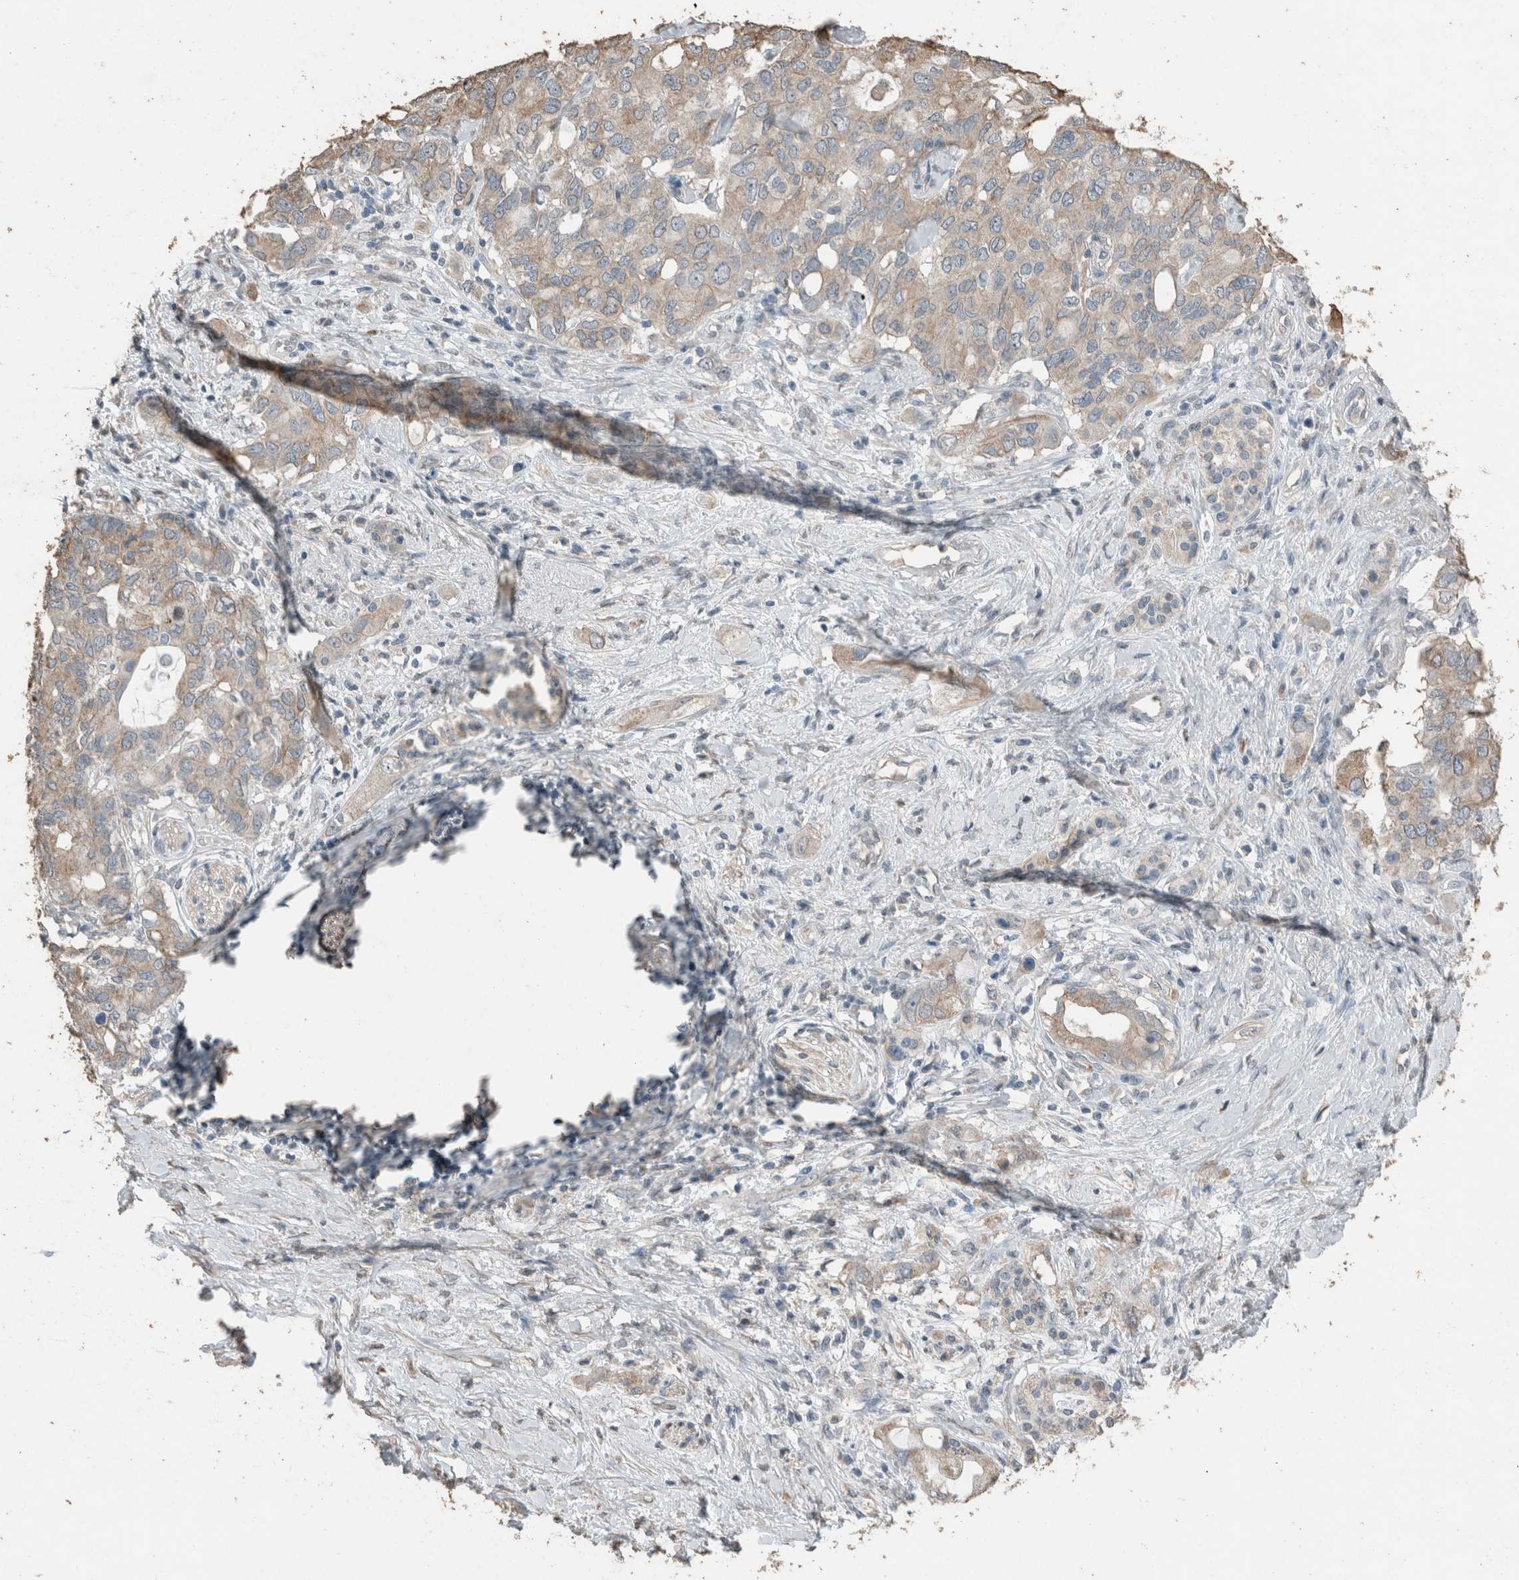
{"staining": {"intensity": "moderate", "quantity": "<25%", "location": "cytoplasmic/membranous"}, "tissue": "pancreatic cancer", "cell_type": "Tumor cells", "image_type": "cancer", "snomed": [{"axis": "morphology", "description": "Adenocarcinoma, NOS"}, {"axis": "topography", "description": "Pancreas"}], "caption": "Approximately <25% of tumor cells in adenocarcinoma (pancreatic) show moderate cytoplasmic/membranous protein expression as visualized by brown immunohistochemical staining.", "gene": "ACVR2B", "patient": {"sex": "female", "age": 56}}